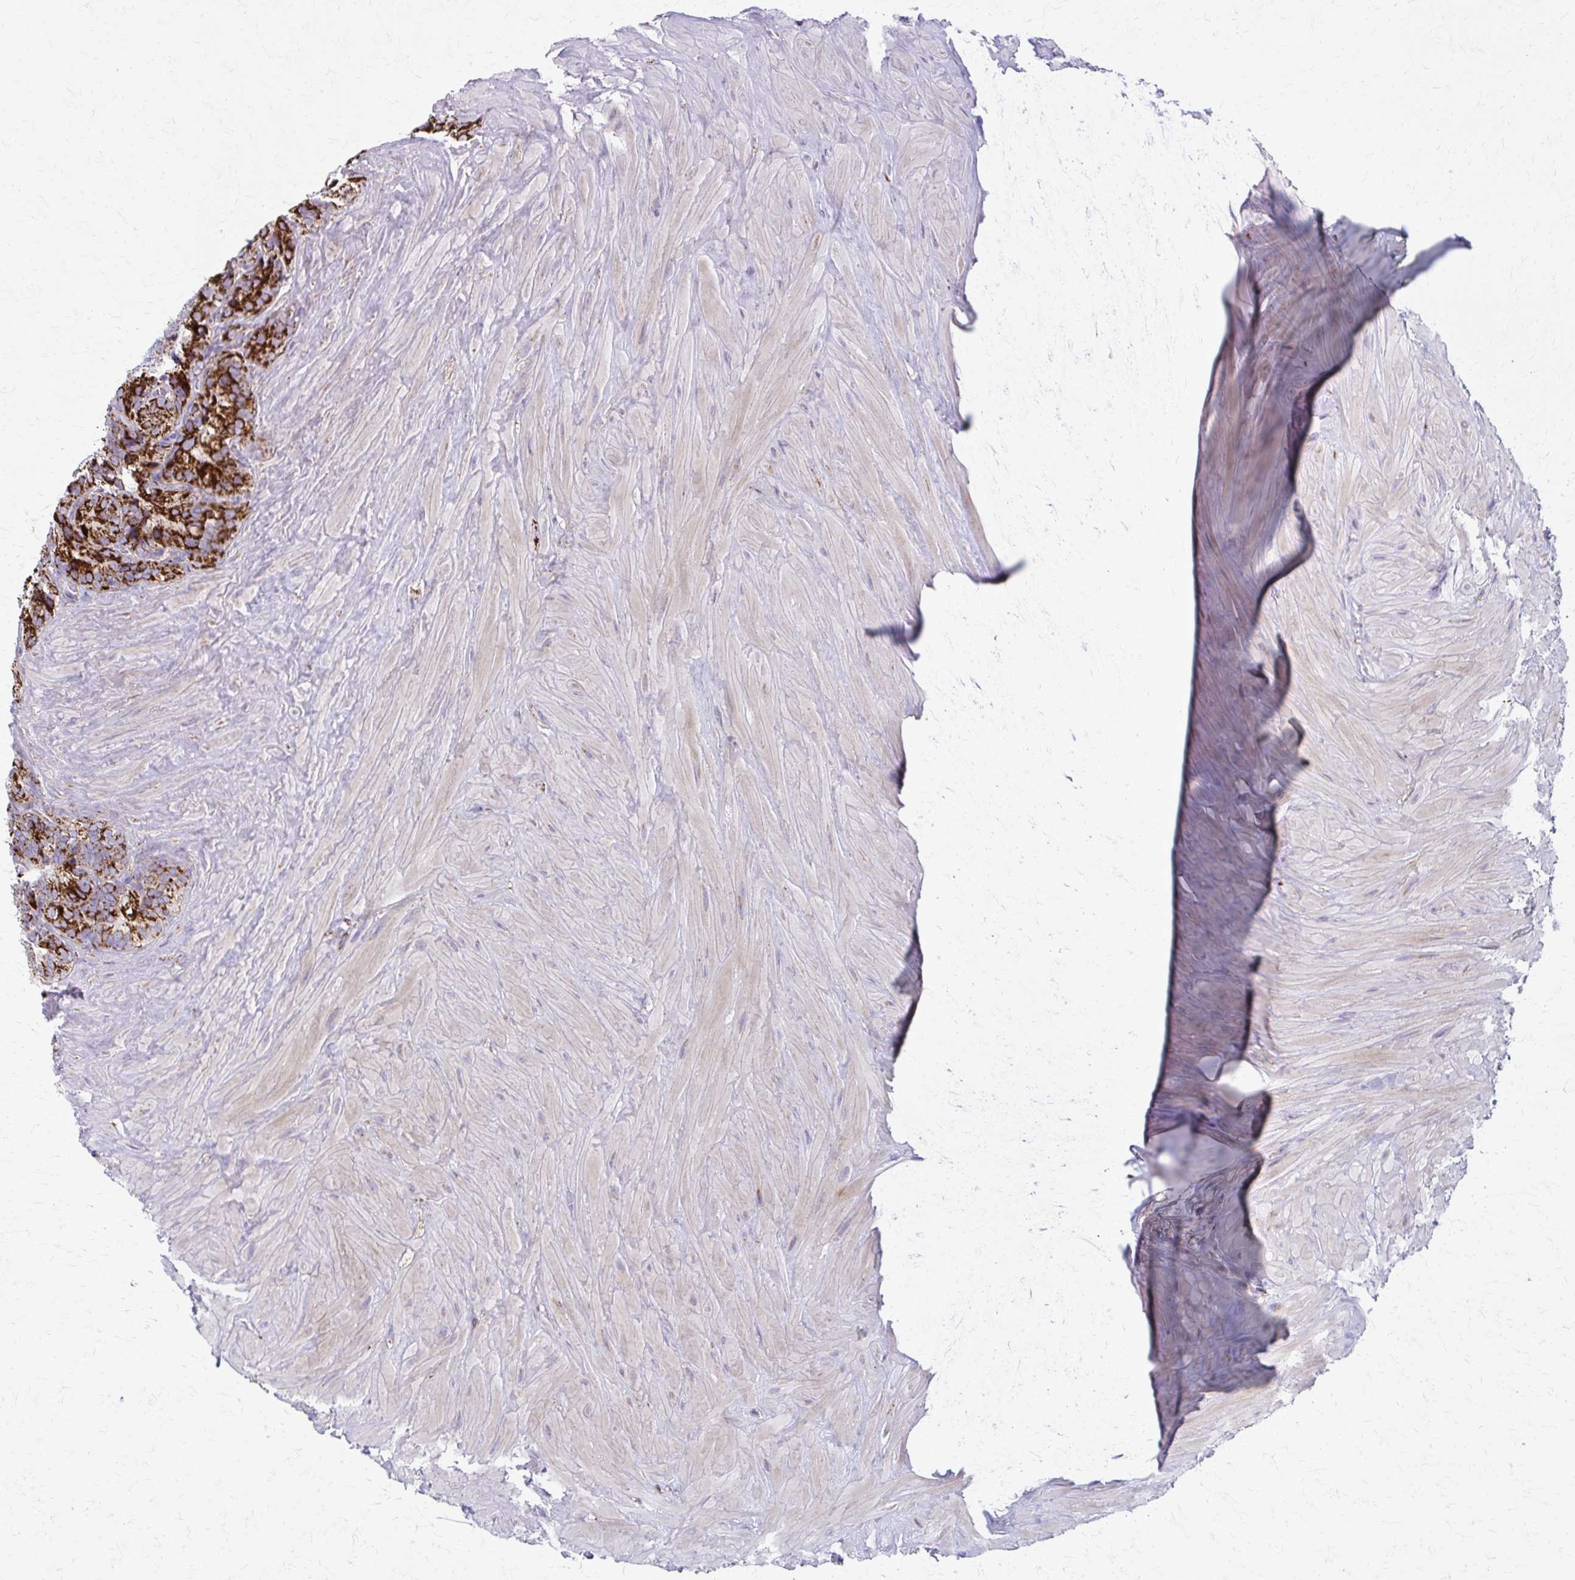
{"staining": {"intensity": "strong", "quantity": ">75%", "location": "cytoplasmic/membranous"}, "tissue": "seminal vesicle", "cell_type": "Glandular cells", "image_type": "normal", "snomed": [{"axis": "morphology", "description": "Normal tissue, NOS"}, {"axis": "topography", "description": "Seminal veicle"}], "caption": "Strong cytoplasmic/membranous positivity is appreciated in about >75% of glandular cells in benign seminal vesicle. (Stains: DAB in brown, nuclei in blue, Microscopy: brightfield microscopy at high magnification).", "gene": "TVP23A", "patient": {"sex": "male", "age": 60}}